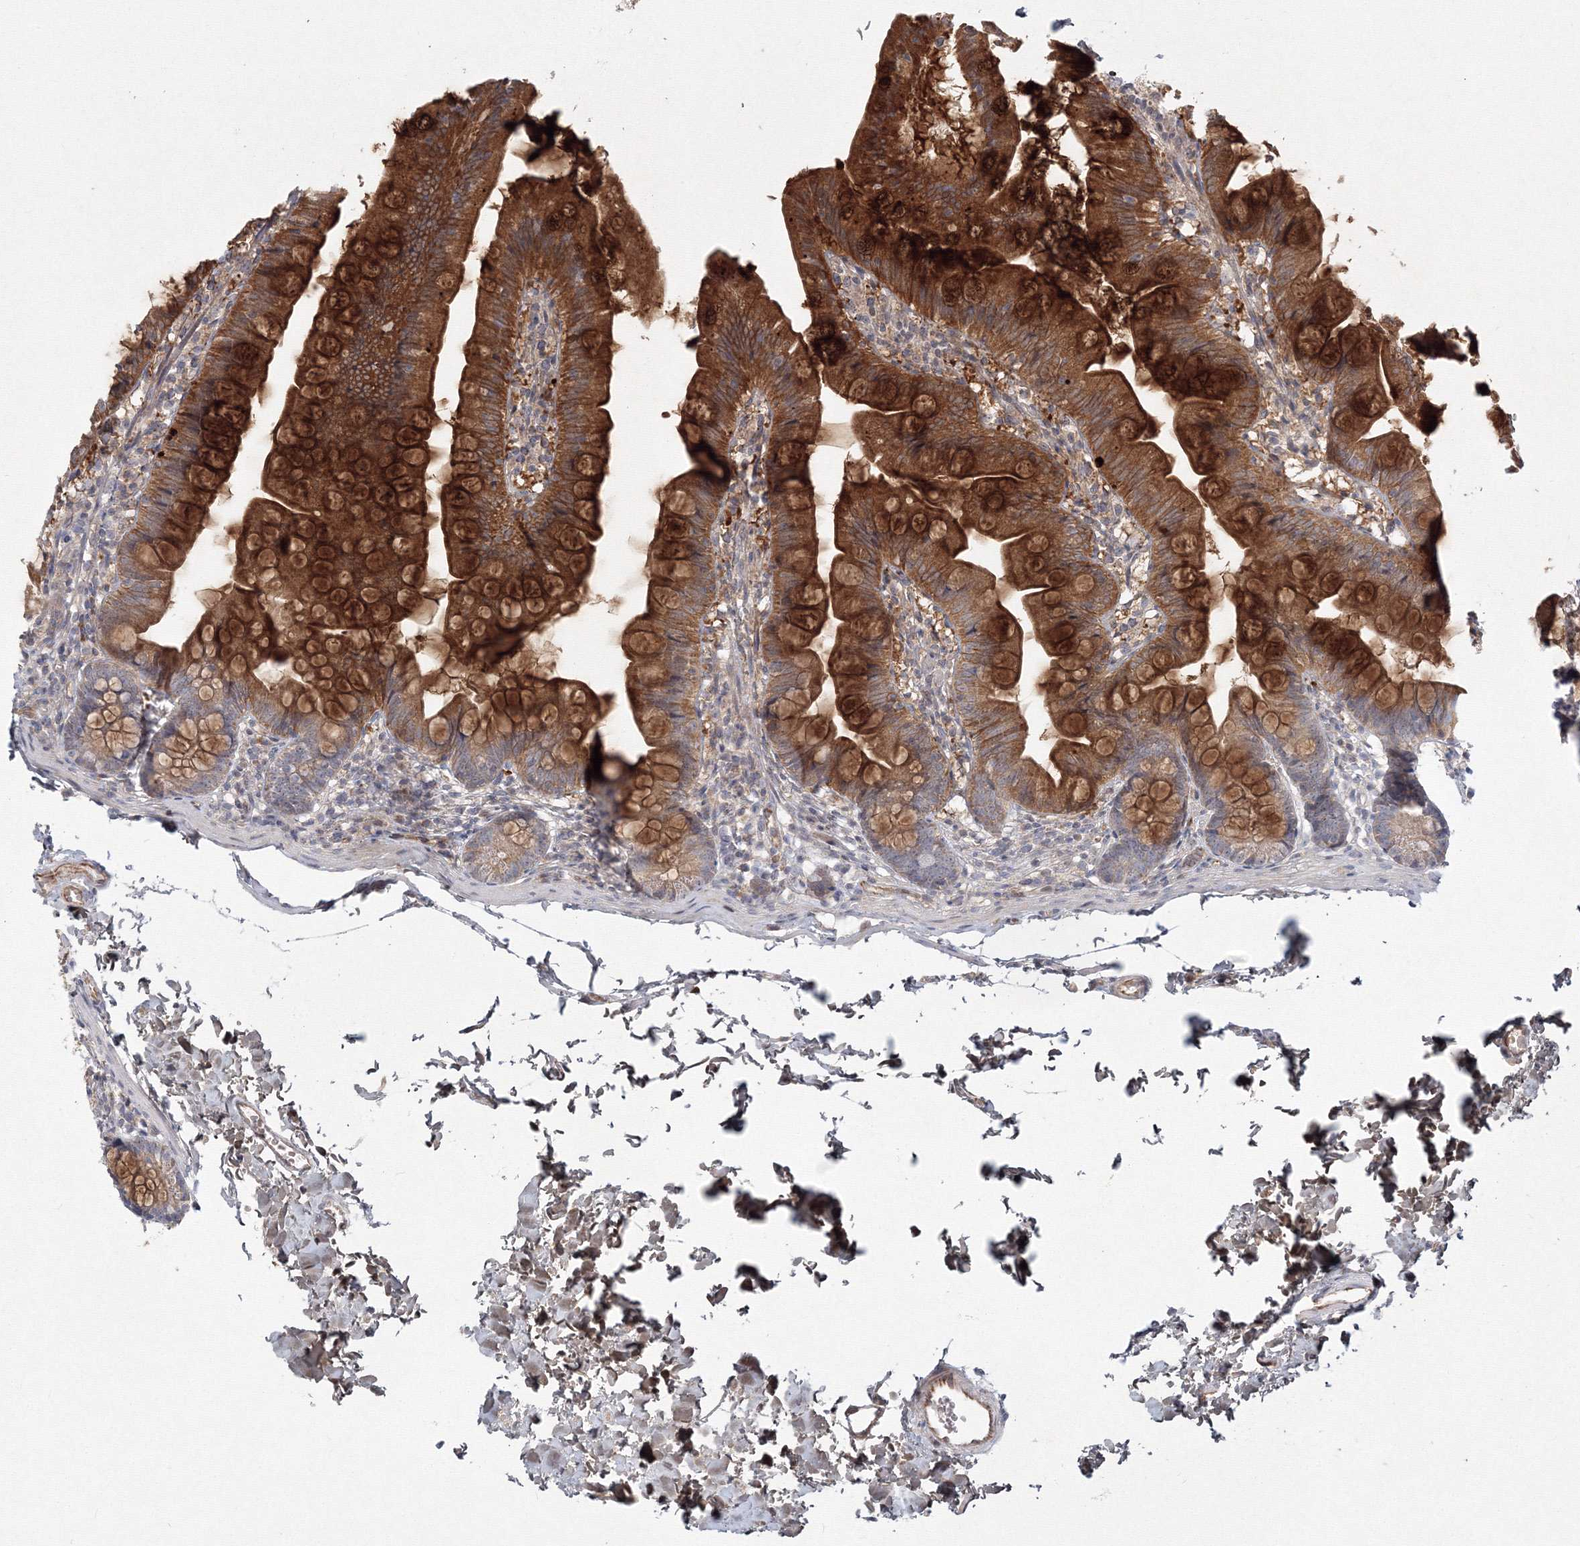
{"staining": {"intensity": "strong", "quantity": ">75%", "location": "cytoplasmic/membranous"}, "tissue": "small intestine", "cell_type": "Glandular cells", "image_type": "normal", "snomed": [{"axis": "morphology", "description": "Normal tissue, NOS"}, {"axis": "topography", "description": "Small intestine"}], "caption": "An image of small intestine stained for a protein shows strong cytoplasmic/membranous brown staining in glandular cells. Ihc stains the protein of interest in brown and the nuclei are stained blue.", "gene": "WDR49", "patient": {"sex": "male", "age": 7}}